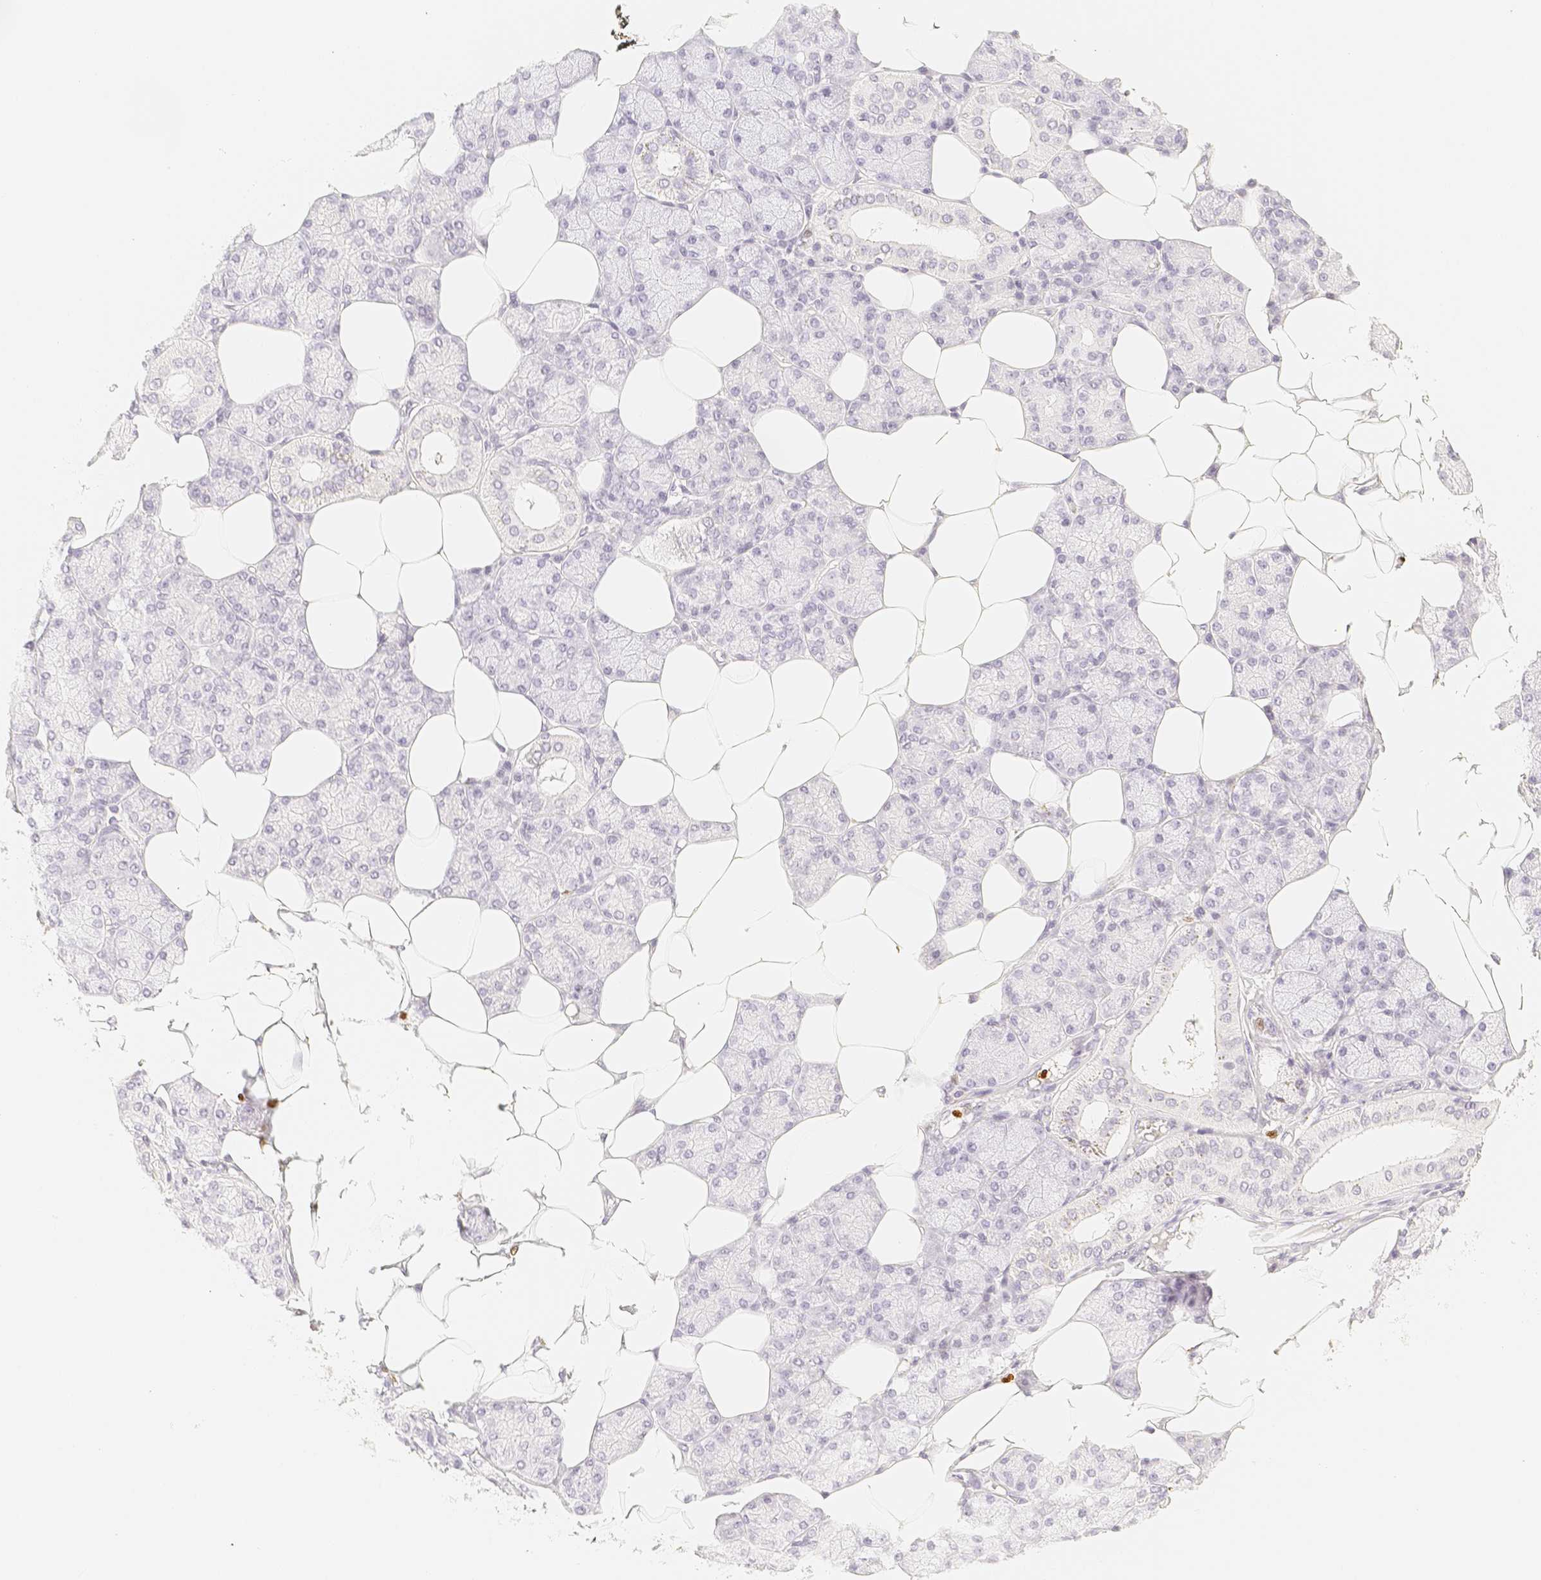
{"staining": {"intensity": "negative", "quantity": "none", "location": "none"}, "tissue": "salivary gland", "cell_type": "Glandular cells", "image_type": "normal", "snomed": [{"axis": "morphology", "description": "Normal tissue, NOS"}, {"axis": "topography", "description": "Salivary gland"}], "caption": "Salivary gland stained for a protein using immunohistochemistry reveals no positivity glandular cells.", "gene": "PADI4", "patient": {"sex": "male", "age": 62}}